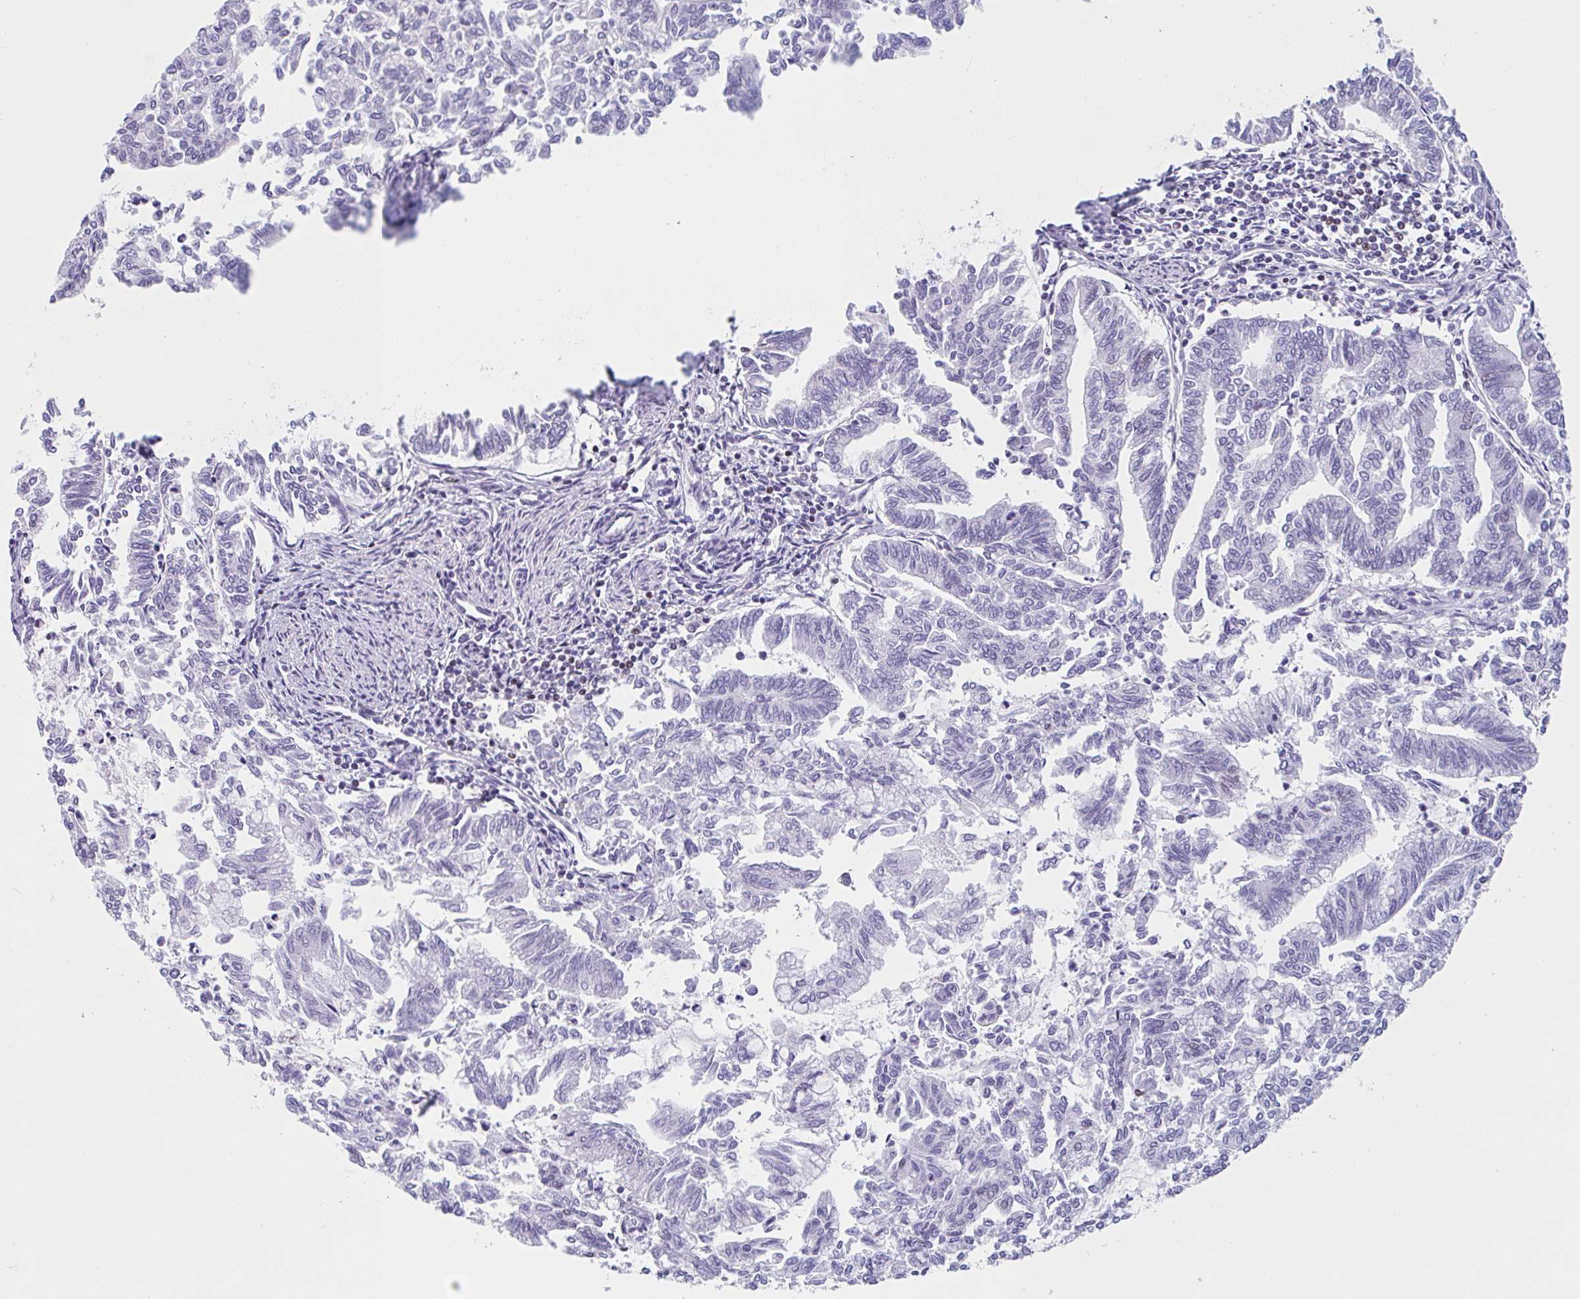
{"staining": {"intensity": "negative", "quantity": "none", "location": "none"}, "tissue": "endometrial cancer", "cell_type": "Tumor cells", "image_type": "cancer", "snomed": [{"axis": "morphology", "description": "Adenocarcinoma, NOS"}, {"axis": "topography", "description": "Endometrium"}], "caption": "Immunohistochemistry (IHC) micrograph of human adenocarcinoma (endometrial) stained for a protein (brown), which reveals no positivity in tumor cells.", "gene": "LENG9", "patient": {"sex": "female", "age": 79}}